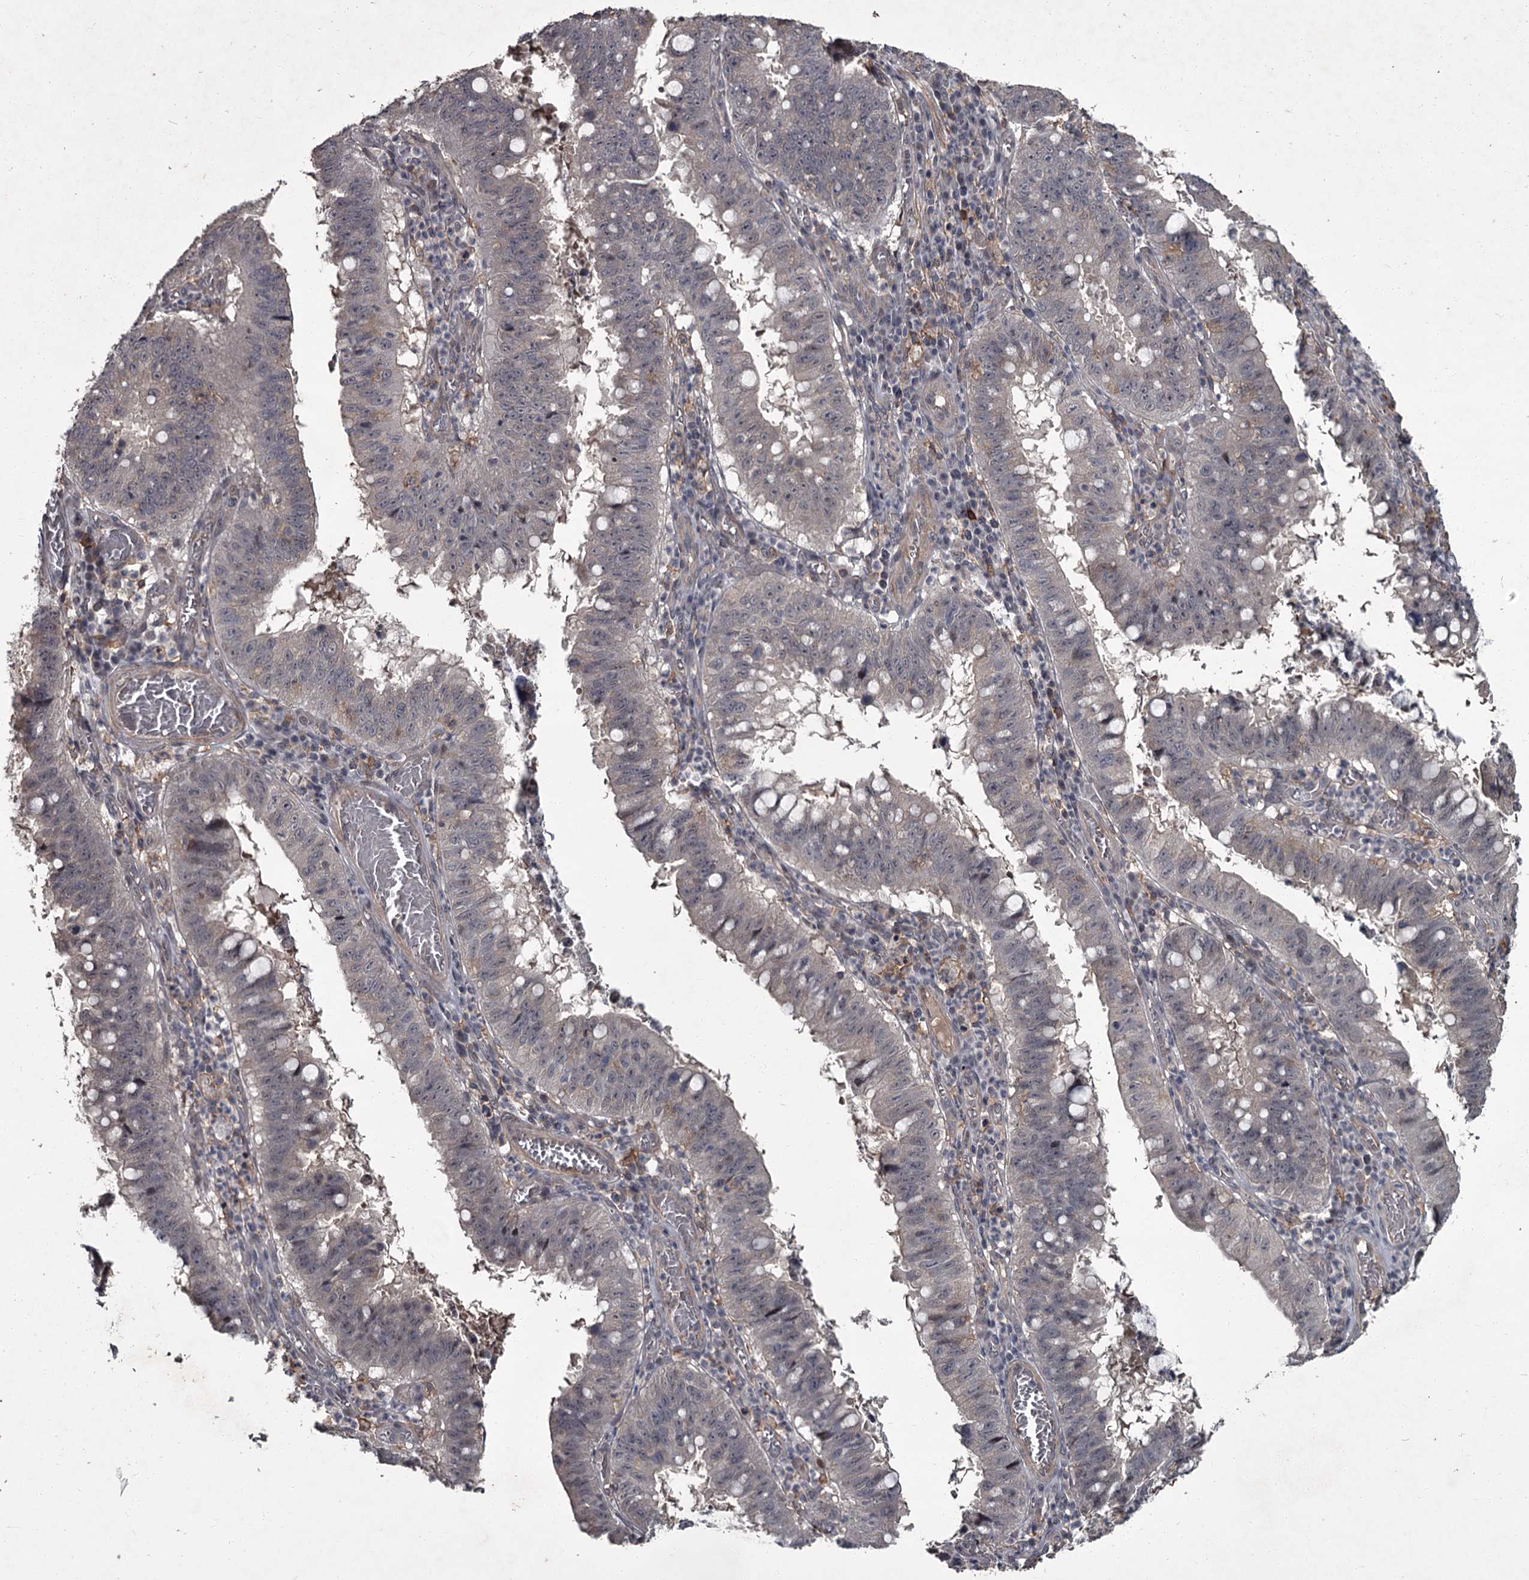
{"staining": {"intensity": "negative", "quantity": "none", "location": "none"}, "tissue": "stomach cancer", "cell_type": "Tumor cells", "image_type": "cancer", "snomed": [{"axis": "morphology", "description": "Adenocarcinoma, NOS"}, {"axis": "topography", "description": "Stomach"}], "caption": "High magnification brightfield microscopy of stomach cancer (adenocarcinoma) stained with DAB (3,3'-diaminobenzidine) (brown) and counterstained with hematoxylin (blue): tumor cells show no significant expression.", "gene": "FLVCR2", "patient": {"sex": "male", "age": 59}}